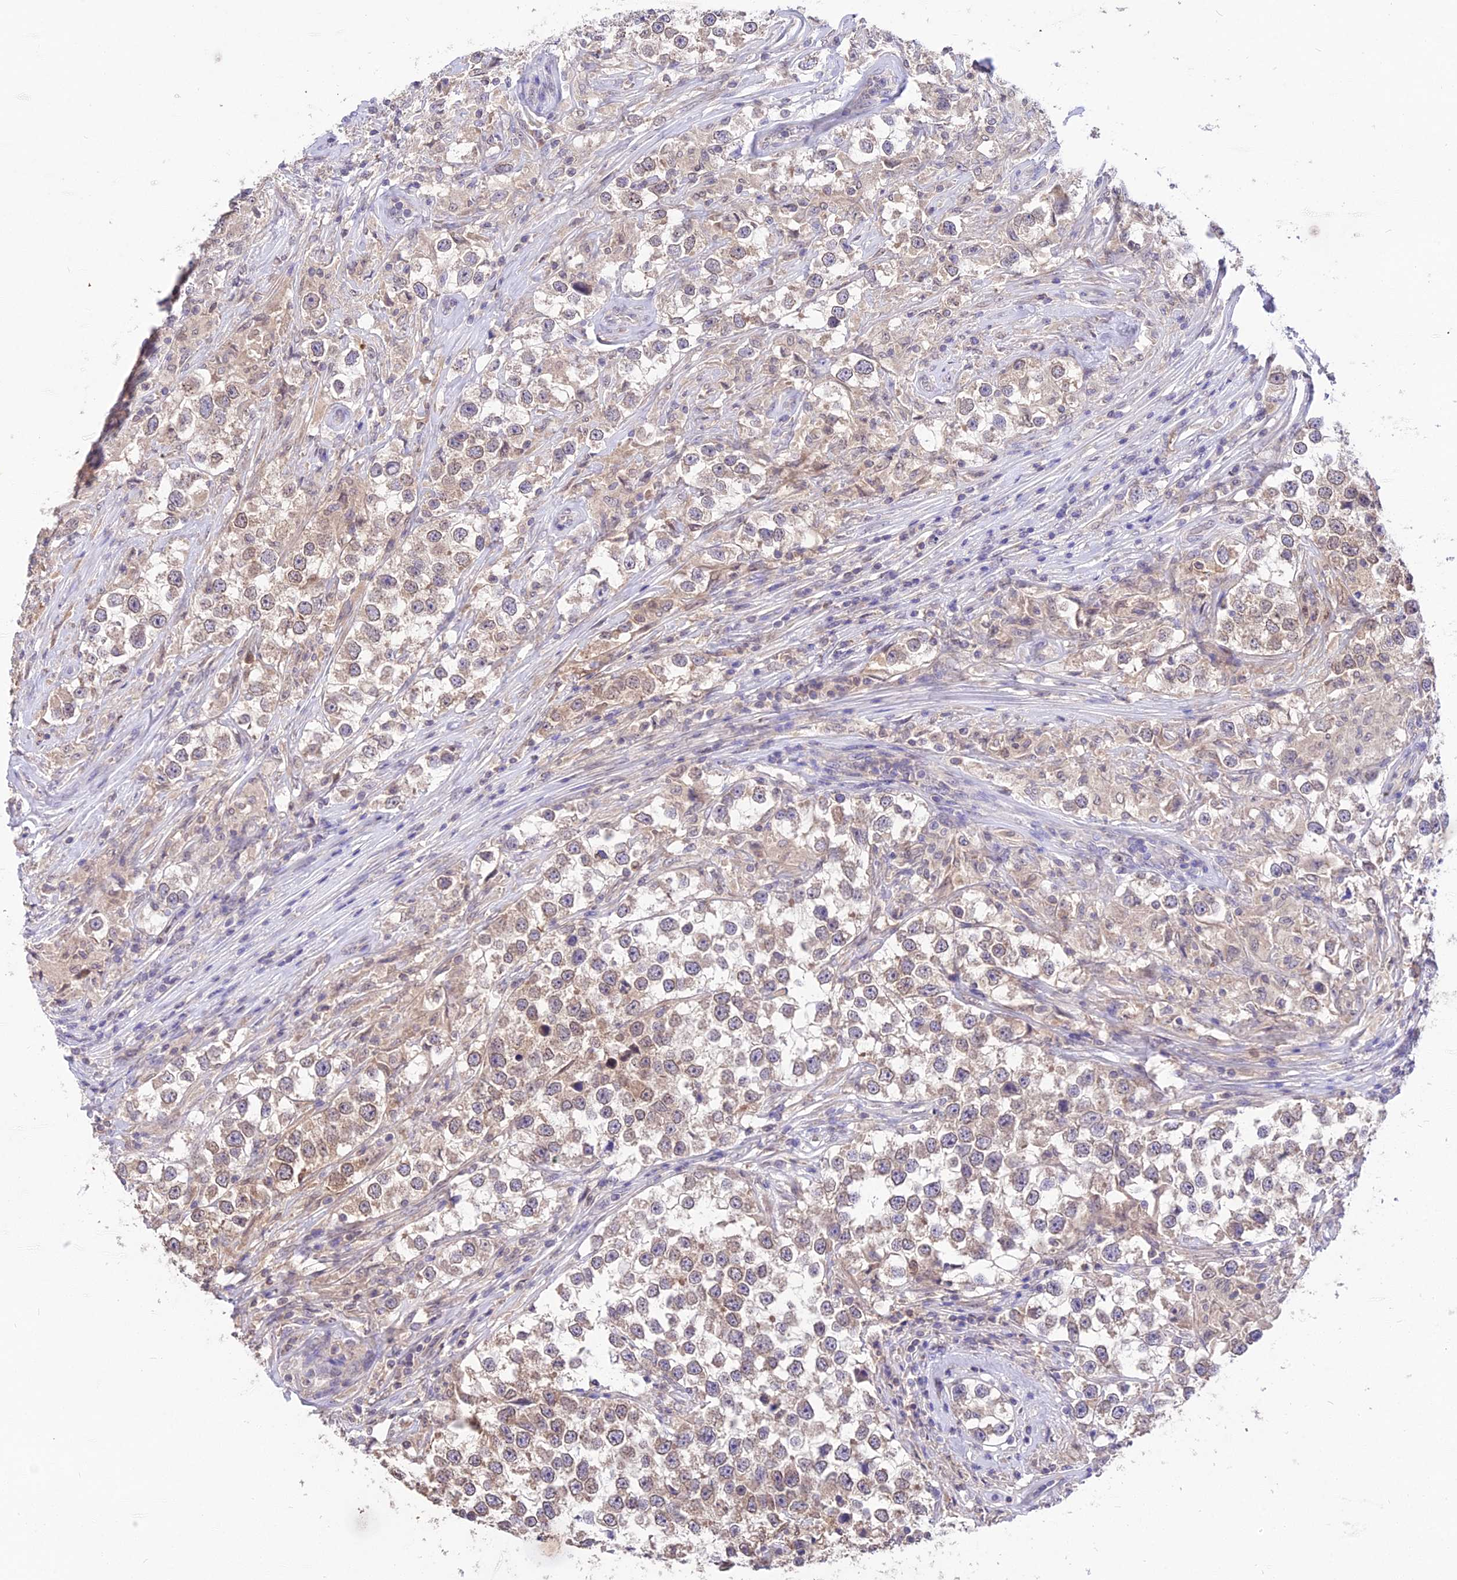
{"staining": {"intensity": "weak", "quantity": "25%-75%", "location": "nuclear"}, "tissue": "testis cancer", "cell_type": "Tumor cells", "image_type": "cancer", "snomed": [{"axis": "morphology", "description": "Seminoma, NOS"}, {"axis": "topography", "description": "Testis"}], "caption": "Immunohistochemistry (IHC) staining of testis cancer (seminoma), which exhibits low levels of weak nuclear positivity in approximately 25%-75% of tumor cells indicating weak nuclear protein staining. The staining was performed using DAB (3,3'-diaminobenzidine) (brown) for protein detection and nuclei were counterstained in hematoxylin (blue).", "gene": "PGK1", "patient": {"sex": "male", "age": 46}}